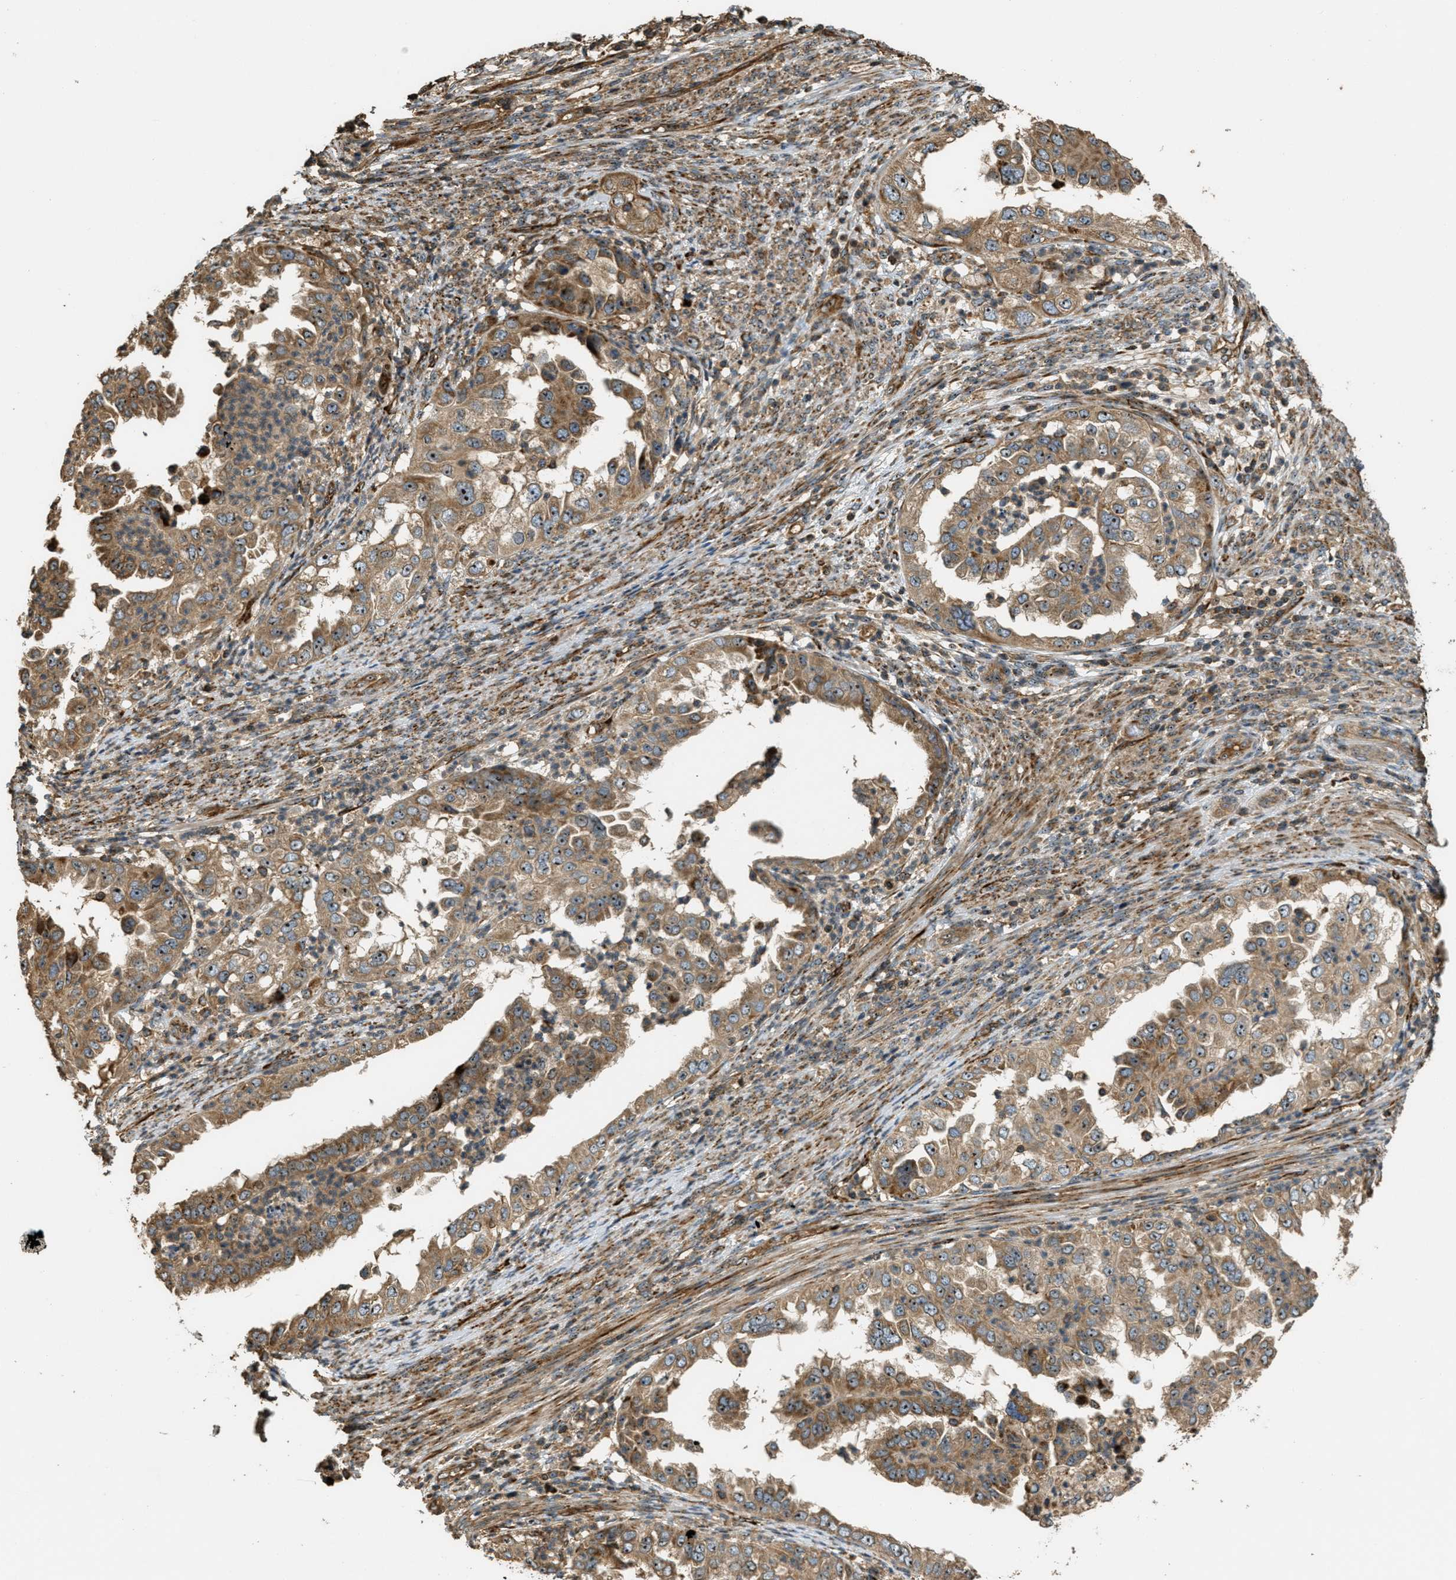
{"staining": {"intensity": "moderate", "quantity": ">75%", "location": "cytoplasmic/membranous,nuclear"}, "tissue": "endometrial cancer", "cell_type": "Tumor cells", "image_type": "cancer", "snomed": [{"axis": "morphology", "description": "Adenocarcinoma, NOS"}, {"axis": "topography", "description": "Endometrium"}], "caption": "Immunohistochemical staining of endometrial cancer (adenocarcinoma) shows medium levels of moderate cytoplasmic/membranous and nuclear positivity in about >75% of tumor cells.", "gene": "LRP12", "patient": {"sex": "female", "age": 85}}